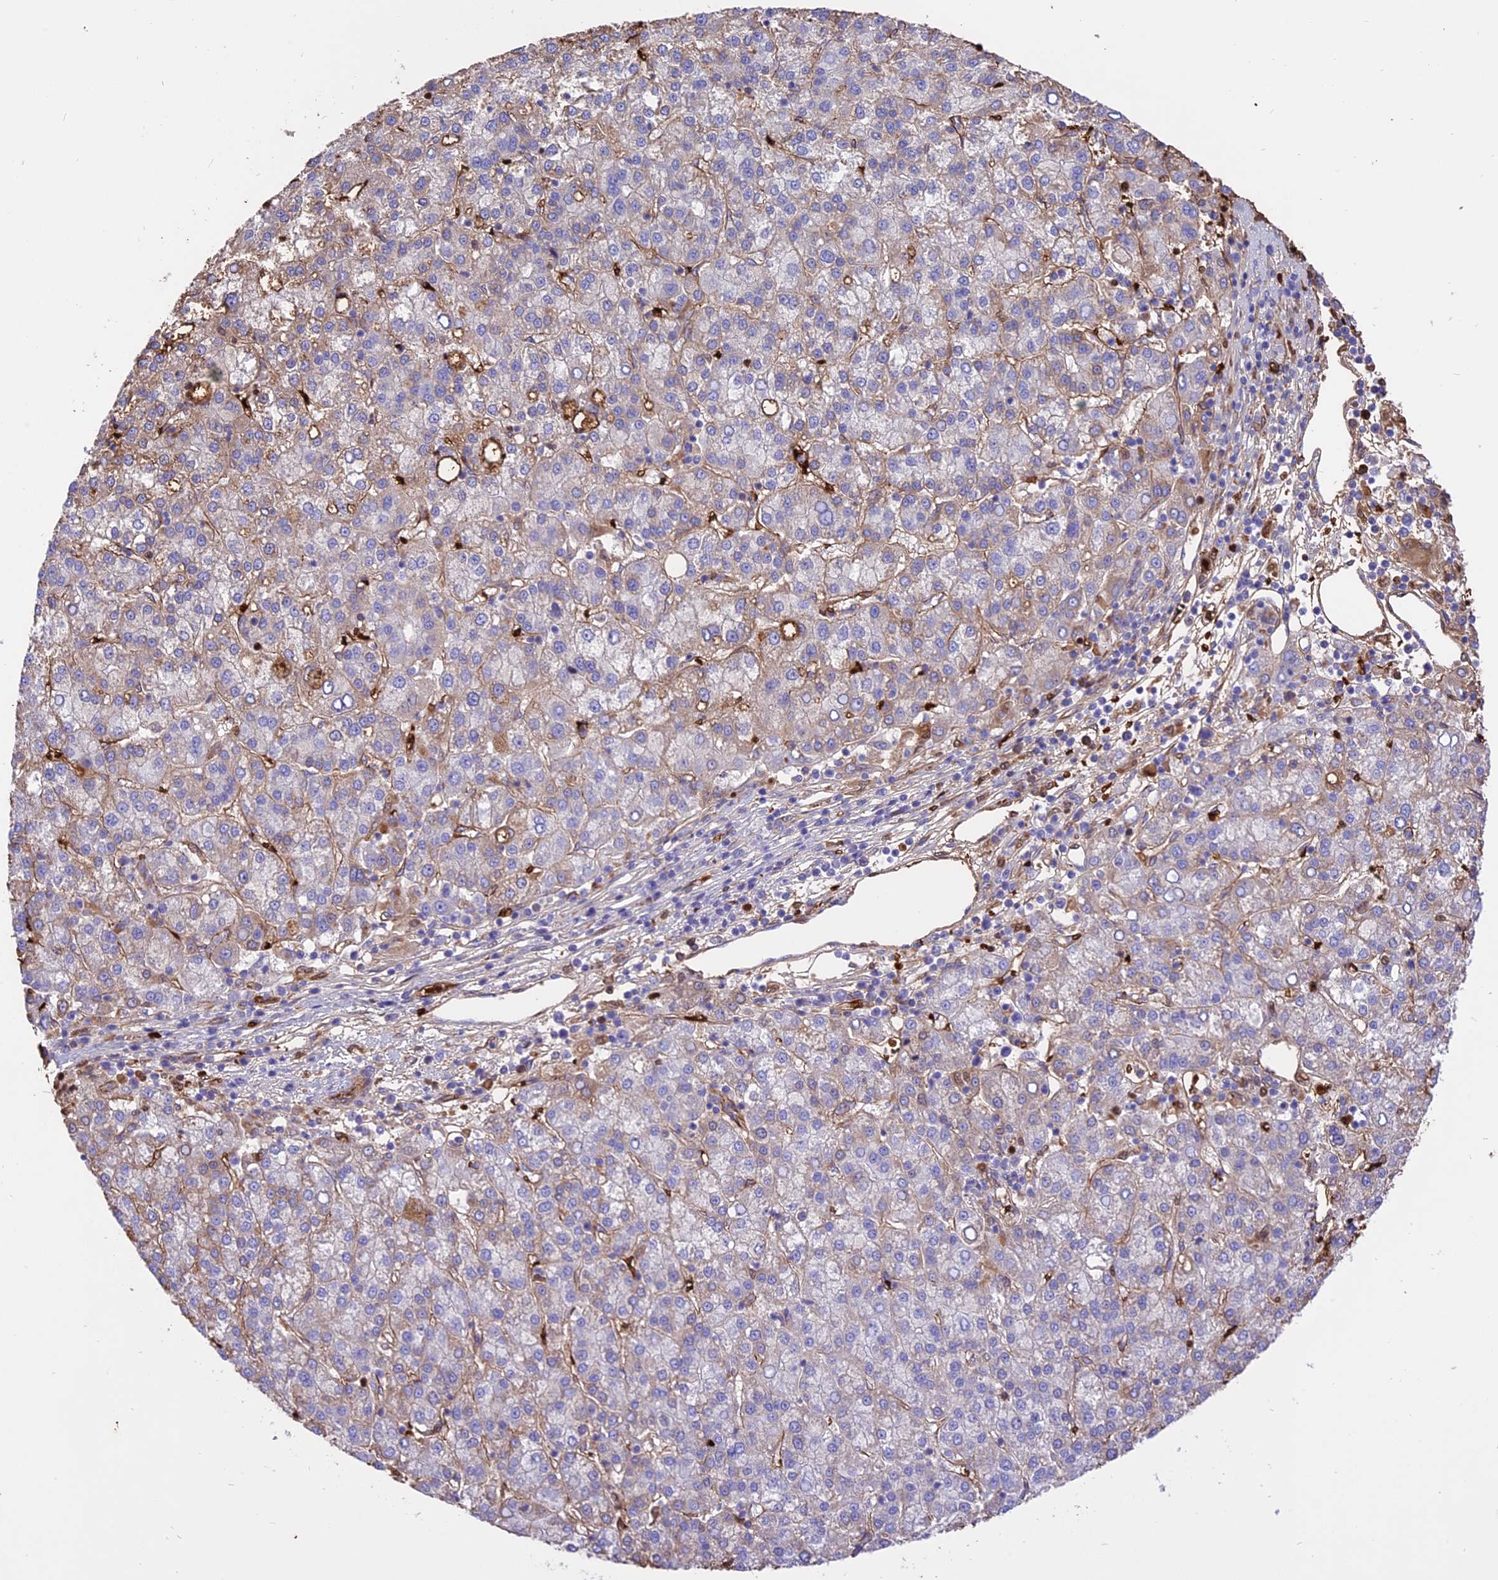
{"staining": {"intensity": "moderate", "quantity": "<25%", "location": "cytoplasmic/membranous"}, "tissue": "liver cancer", "cell_type": "Tumor cells", "image_type": "cancer", "snomed": [{"axis": "morphology", "description": "Carcinoma, Hepatocellular, NOS"}, {"axis": "topography", "description": "Liver"}], "caption": "IHC staining of liver hepatocellular carcinoma, which shows low levels of moderate cytoplasmic/membranous positivity in approximately <25% of tumor cells indicating moderate cytoplasmic/membranous protein staining. The staining was performed using DAB (brown) for protein detection and nuclei were counterstained in hematoxylin (blue).", "gene": "TTC4", "patient": {"sex": "female", "age": 58}}